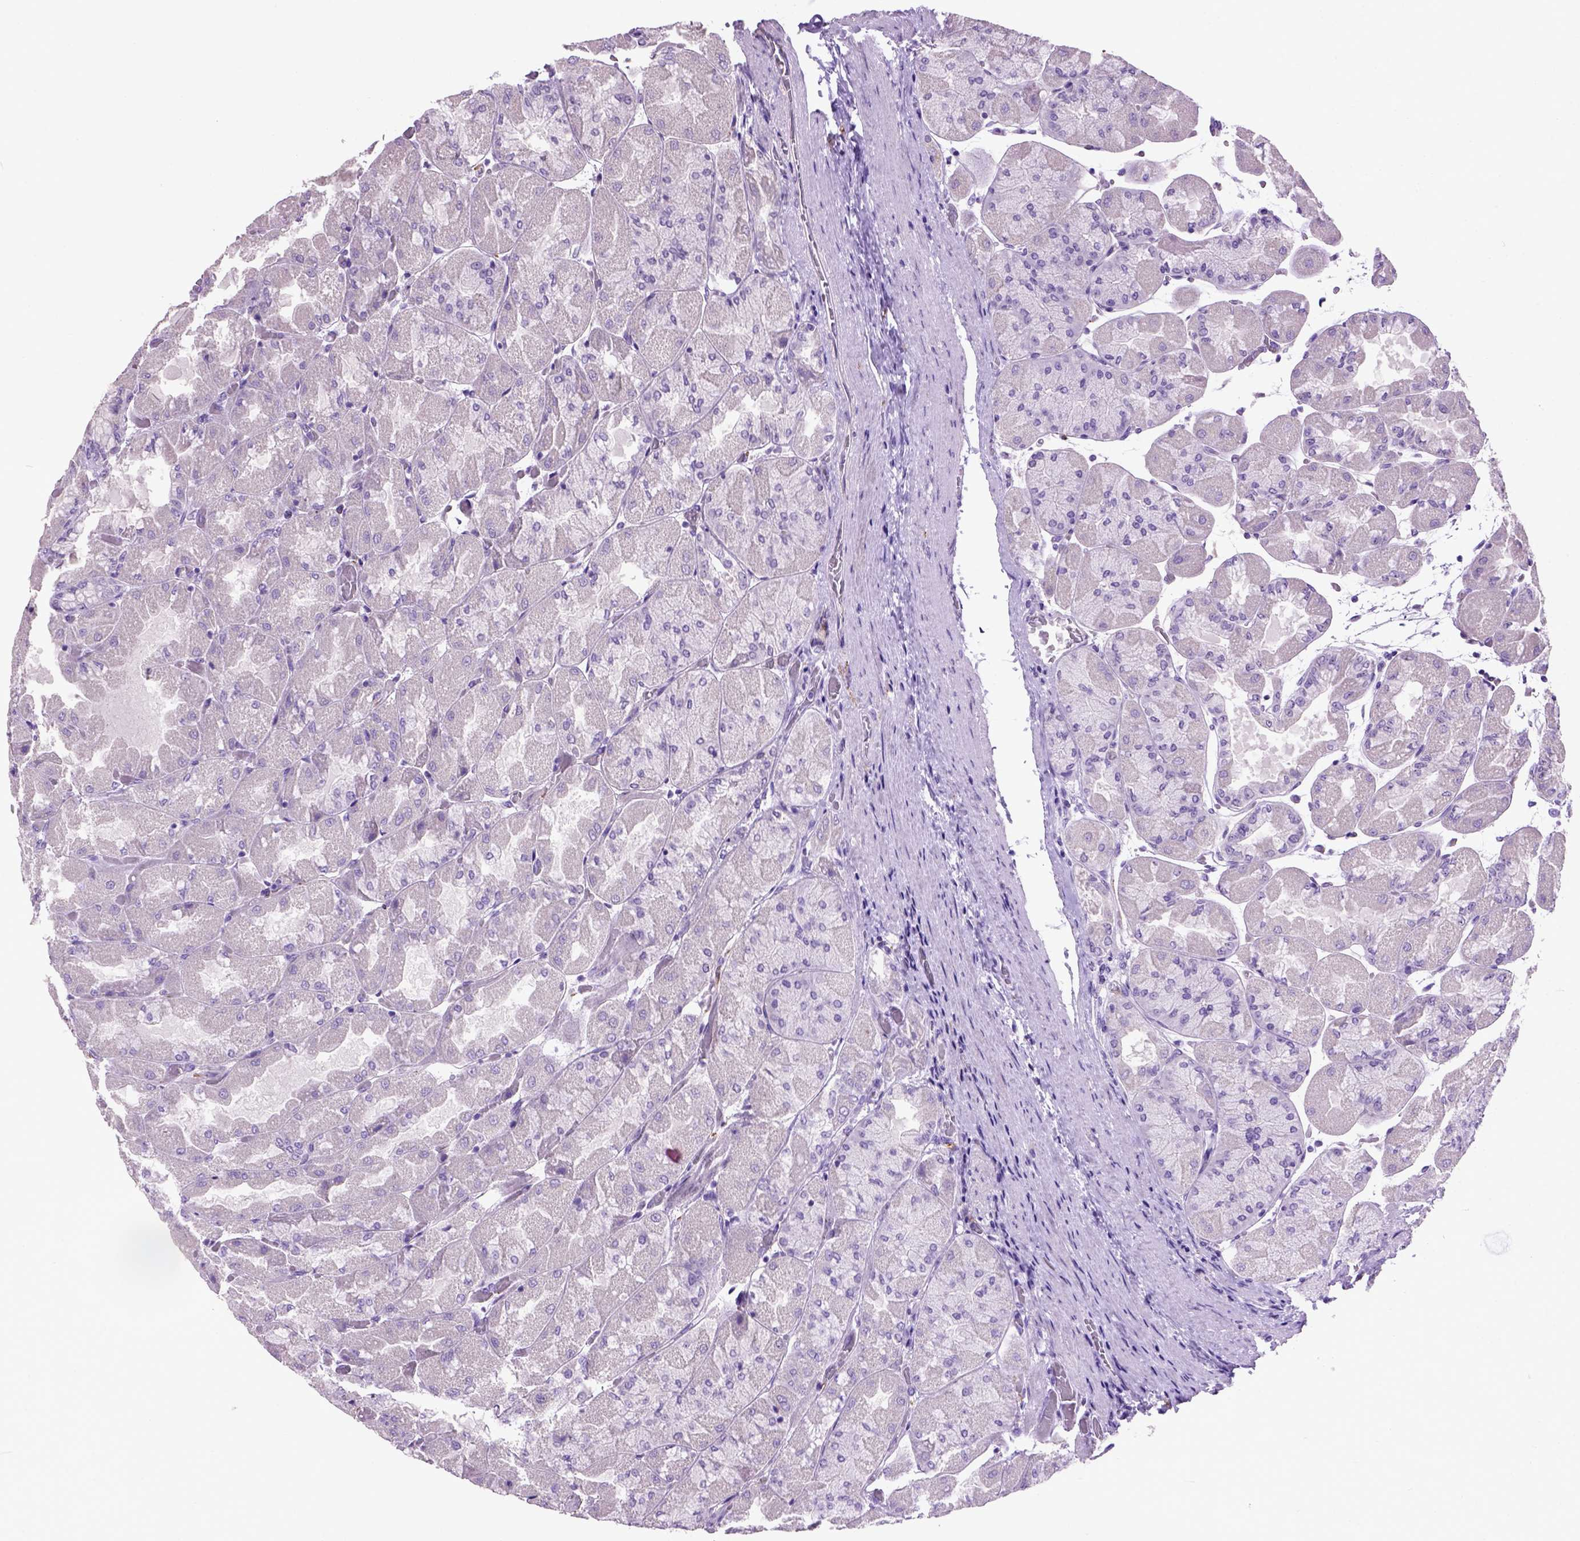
{"staining": {"intensity": "weak", "quantity": "25%-75%", "location": "cytoplasmic/membranous"}, "tissue": "stomach", "cell_type": "Glandular cells", "image_type": "normal", "snomed": [{"axis": "morphology", "description": "Normal tissue, NOS"}, {"axis": "topography", "description": "Stomach"}], "caption": "Approximately 25%-75% of glandular cells in benign stomach demonstrate weak cytoplasmic/membranous protein expression as visualized by brown immunohistochemical staining.", "gene": "MAPT", "patient": {"sex": "female", "age": 61}}